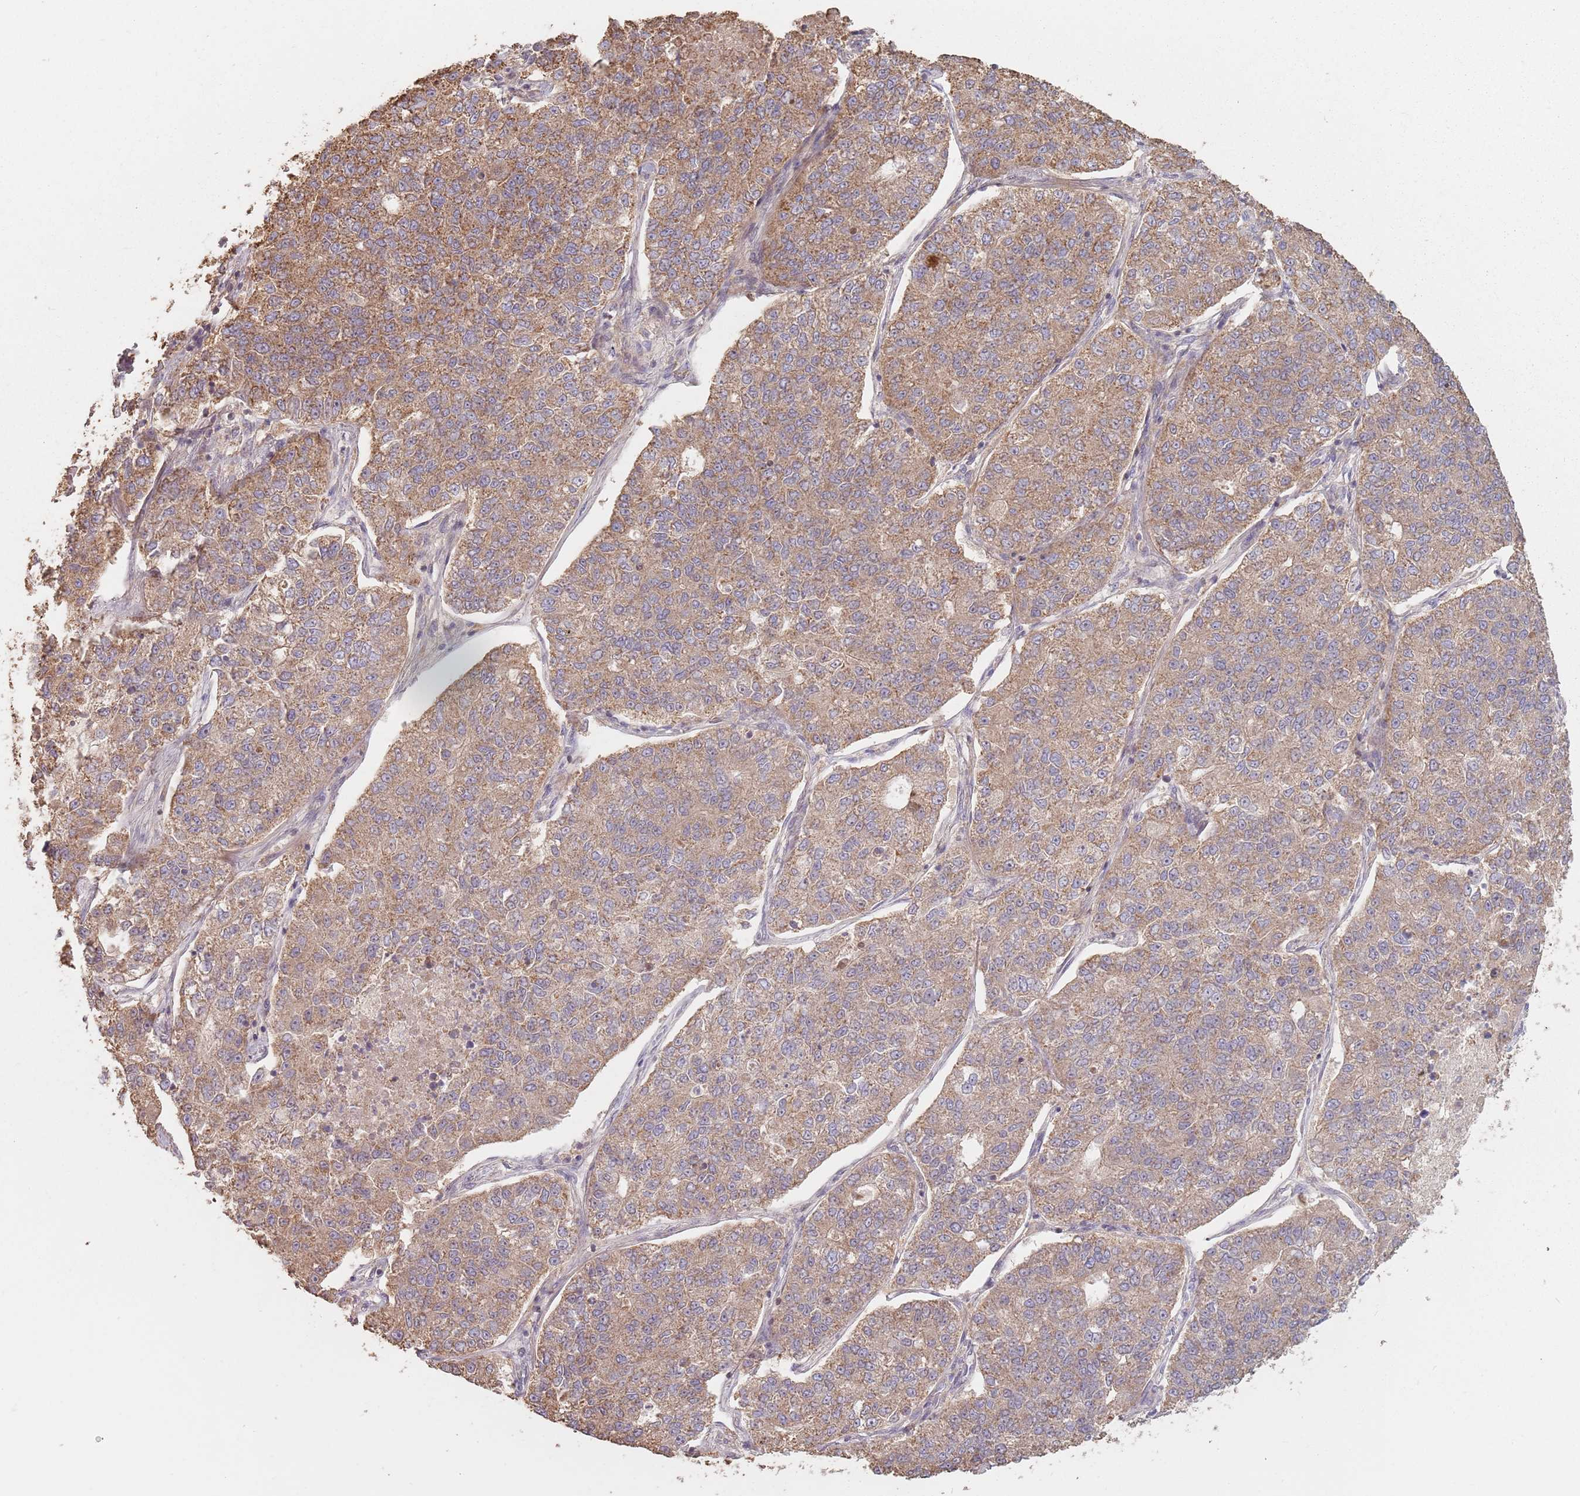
{"staining": {"intensity": "moderate", "quantity": ">75%", "location": "cytoplasmic/membranous"}, "tissue": "lung cancer", "cell_type": "Tumor cells", "image_type": "cancer", "snomed": [{"axis": "morphology", "description": "Adenocarcinoma, NOS"}, {"axis": "topography", "description": "Lung"}], "caption": "Immunohistochemical staining of human adenocarcinoma (lung) displays medium levels of moderate cytoplasmic/membranous protein positivity in approximately >75% of tumor cells. (brown staining indicates protein expression, while blue staining denotes nuclei).", "gene": "VPS52", "patient": {"sex": "male", "age": 49}}